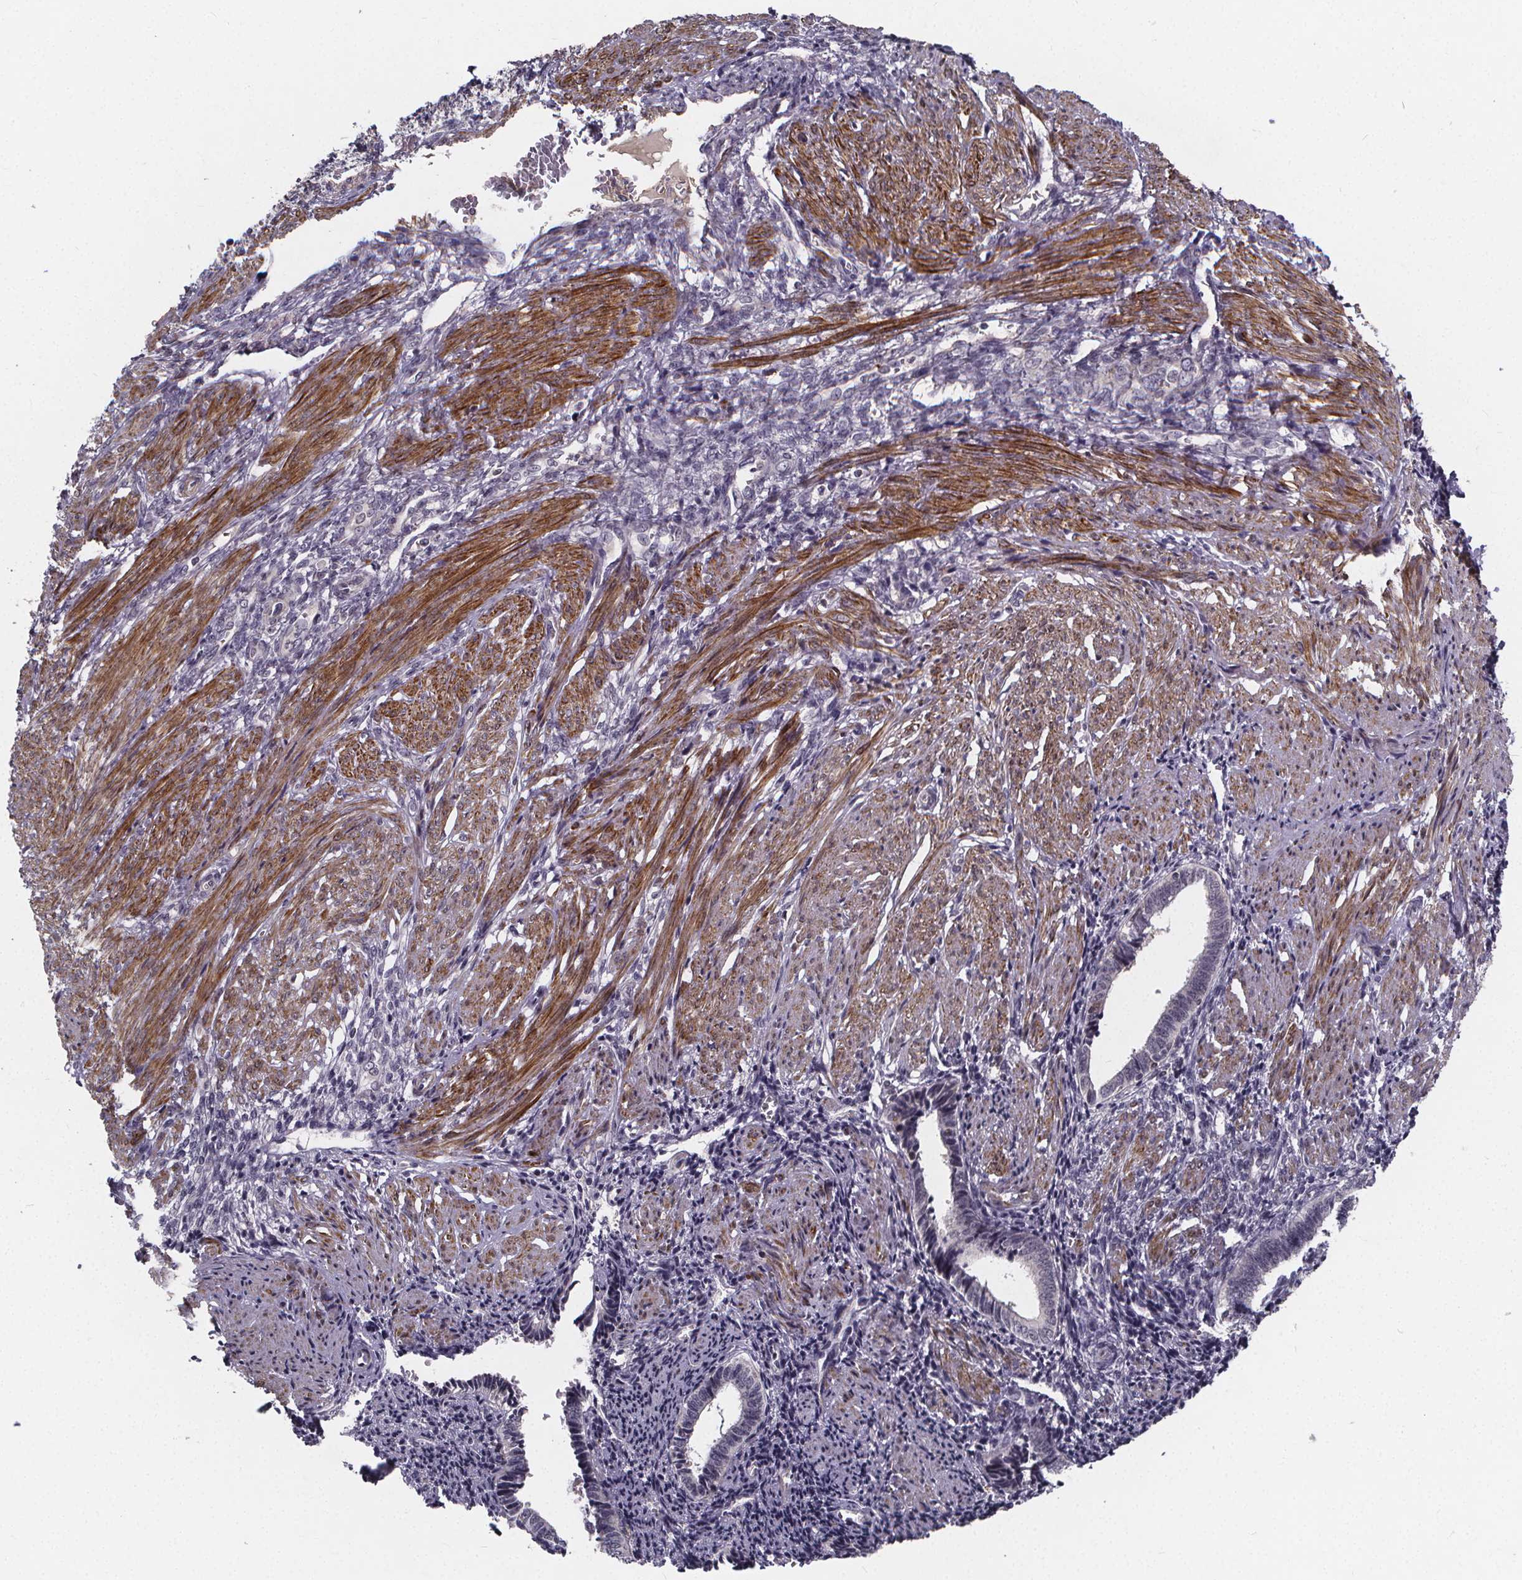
{"staining": {"intensity": "negative", "quantity": "none", "location": "none"}, "tissue": "endometrium", "cell_type": "Cells in endometrial stroma", "image_type": "normal", "snomed": [{"axis": "morphology", "description": "Normal tissue, NOS"}, {"axis": "topography", "description": "Endometrium"}], "caption": "Endometrium was stained to show a protein in brown. There is no significant positivity in cells in endometrial stroma. (DAB immunohistochemistry, high magnification).", "gene": "FBXW2", "patient": {"sex": "female", "age": 42}}